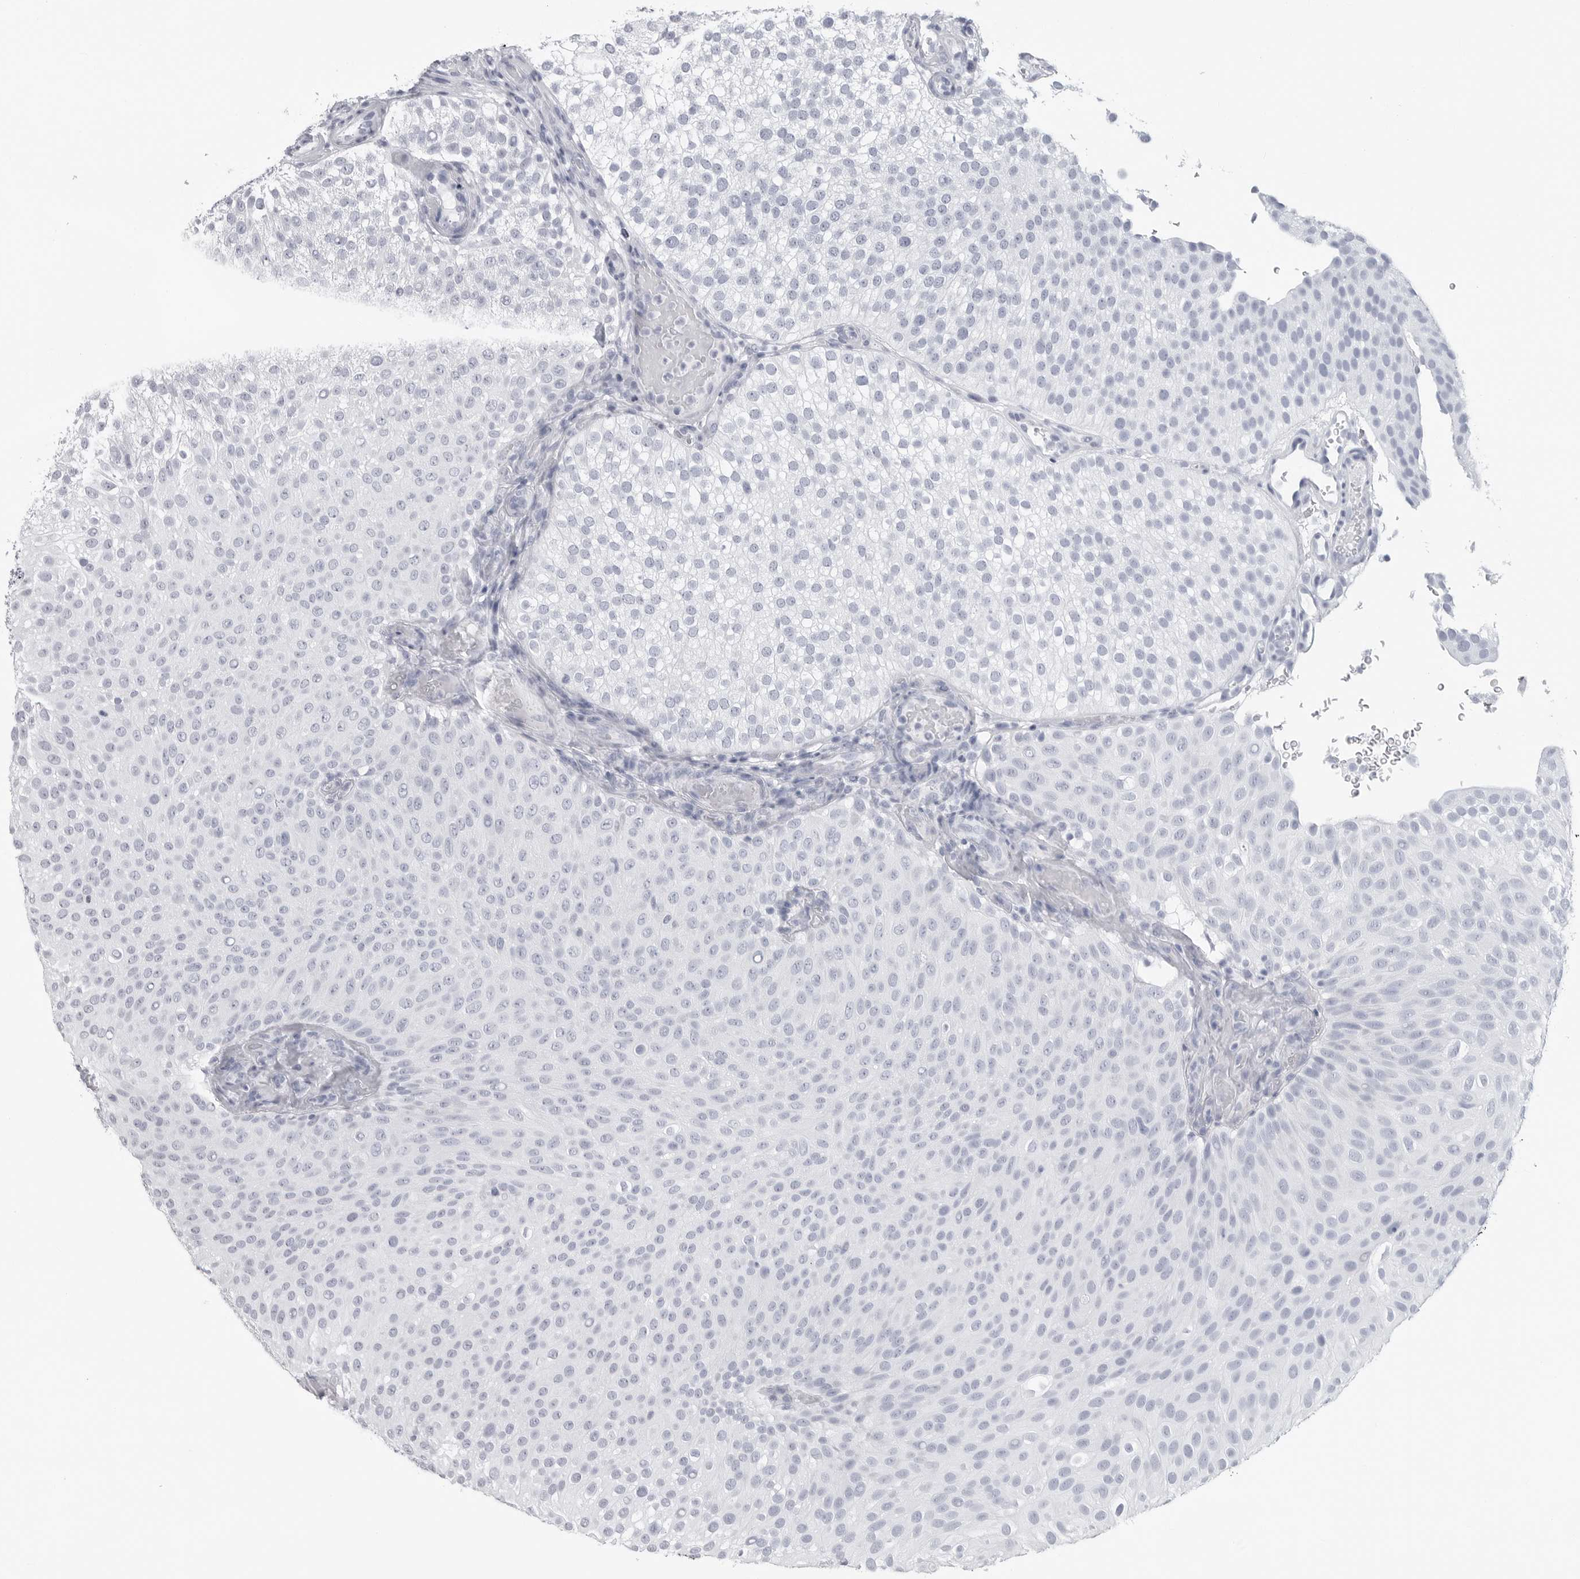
{"staining": {"intensity": "negative", "quantity": "none", "location": "none"}, "tissue": "urothelial cancer", "cell_type": "Tumor cells", "image_type": "cancer", "snomed": [{"axis": "morphology", "description": "Urothelial carcinoma, Low grade"}, {"axis": "topography", "description": "Urinary bladder"}], "caption": "Immunohistochemical staining of human urothelial cancer reveals no significant expression in tumor cells.", "gene": "CSH1", "patient": {"sex": "male", "age": 78}}